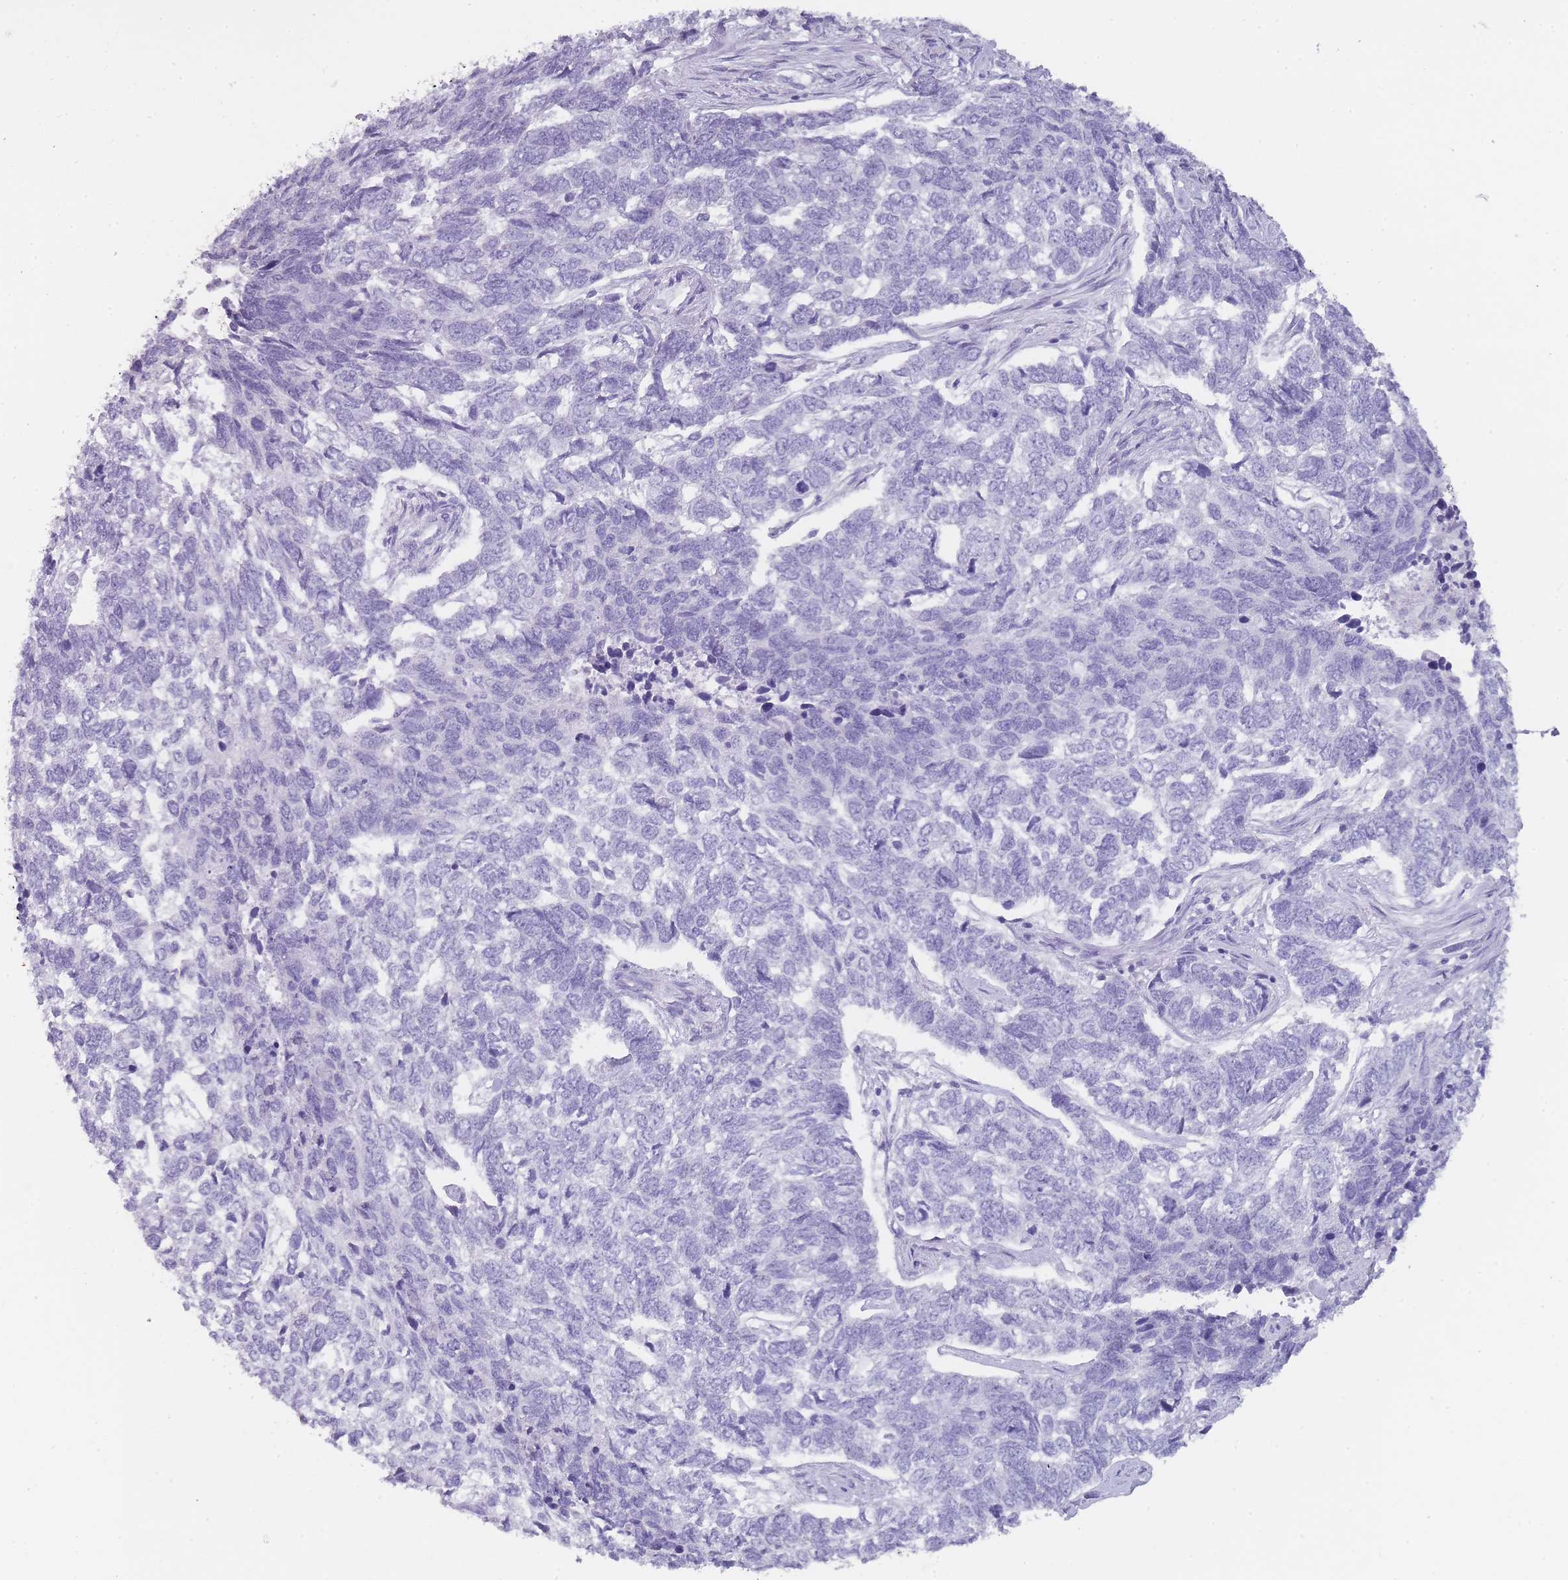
{"staining": {"intensity": "negative", "quantity": "none", "location": "none"}, "tissue": "skin cancer", "cell_type": "Tumor cells", "image_type": "cancer", "snomed": [{"axis": "morphology", "description": "Basal cell carcinoma"}, {"axis": "topography", "description": "Skin"}], "caption": "The histopathology image exhibits no significant positivity in tumor cells of basal cell carcinoma (skin).", "gene": "TCP11", "patient": {"sex": "female", "age": 65}}